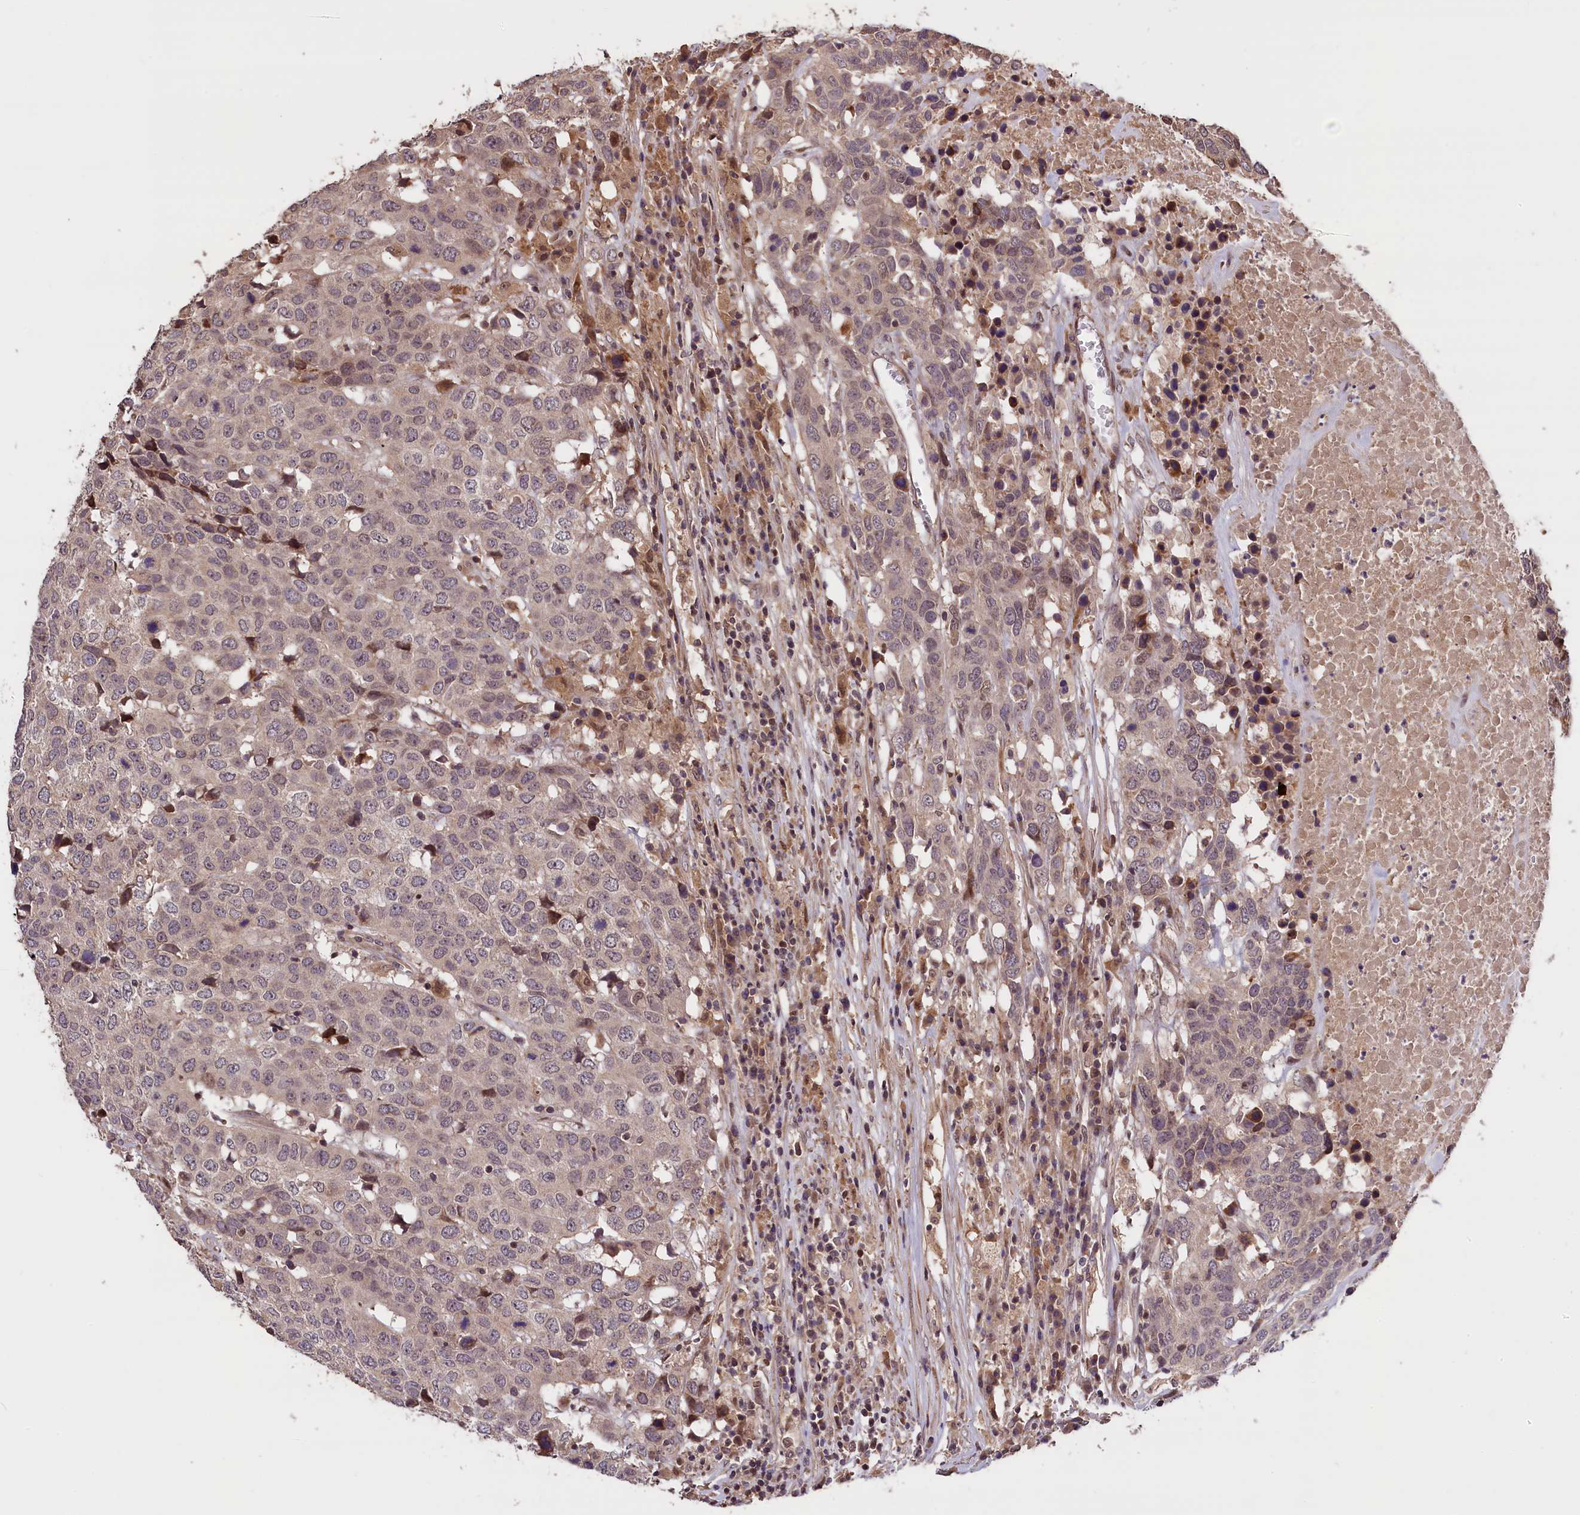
{"staining": {"intensity": "weak", "quantity": "<25%", "location": "nuclear"}, "tissue": "head and neck cancer", "cell_type": "Tumor cells", "image_type": "cancer", "snomed": [{"axis": "morphology", "description": "Squamous cell carcinoma, NOS"}, {"axis": "topography", "description": "Head-Neck"}], "caption": "Protein analysis of head and neck squamous cell carcinoma demonstrates no significant staining in tumor cells.", "gene": "DNAJB9", "patient": {"sex": "male", "age": 66}}